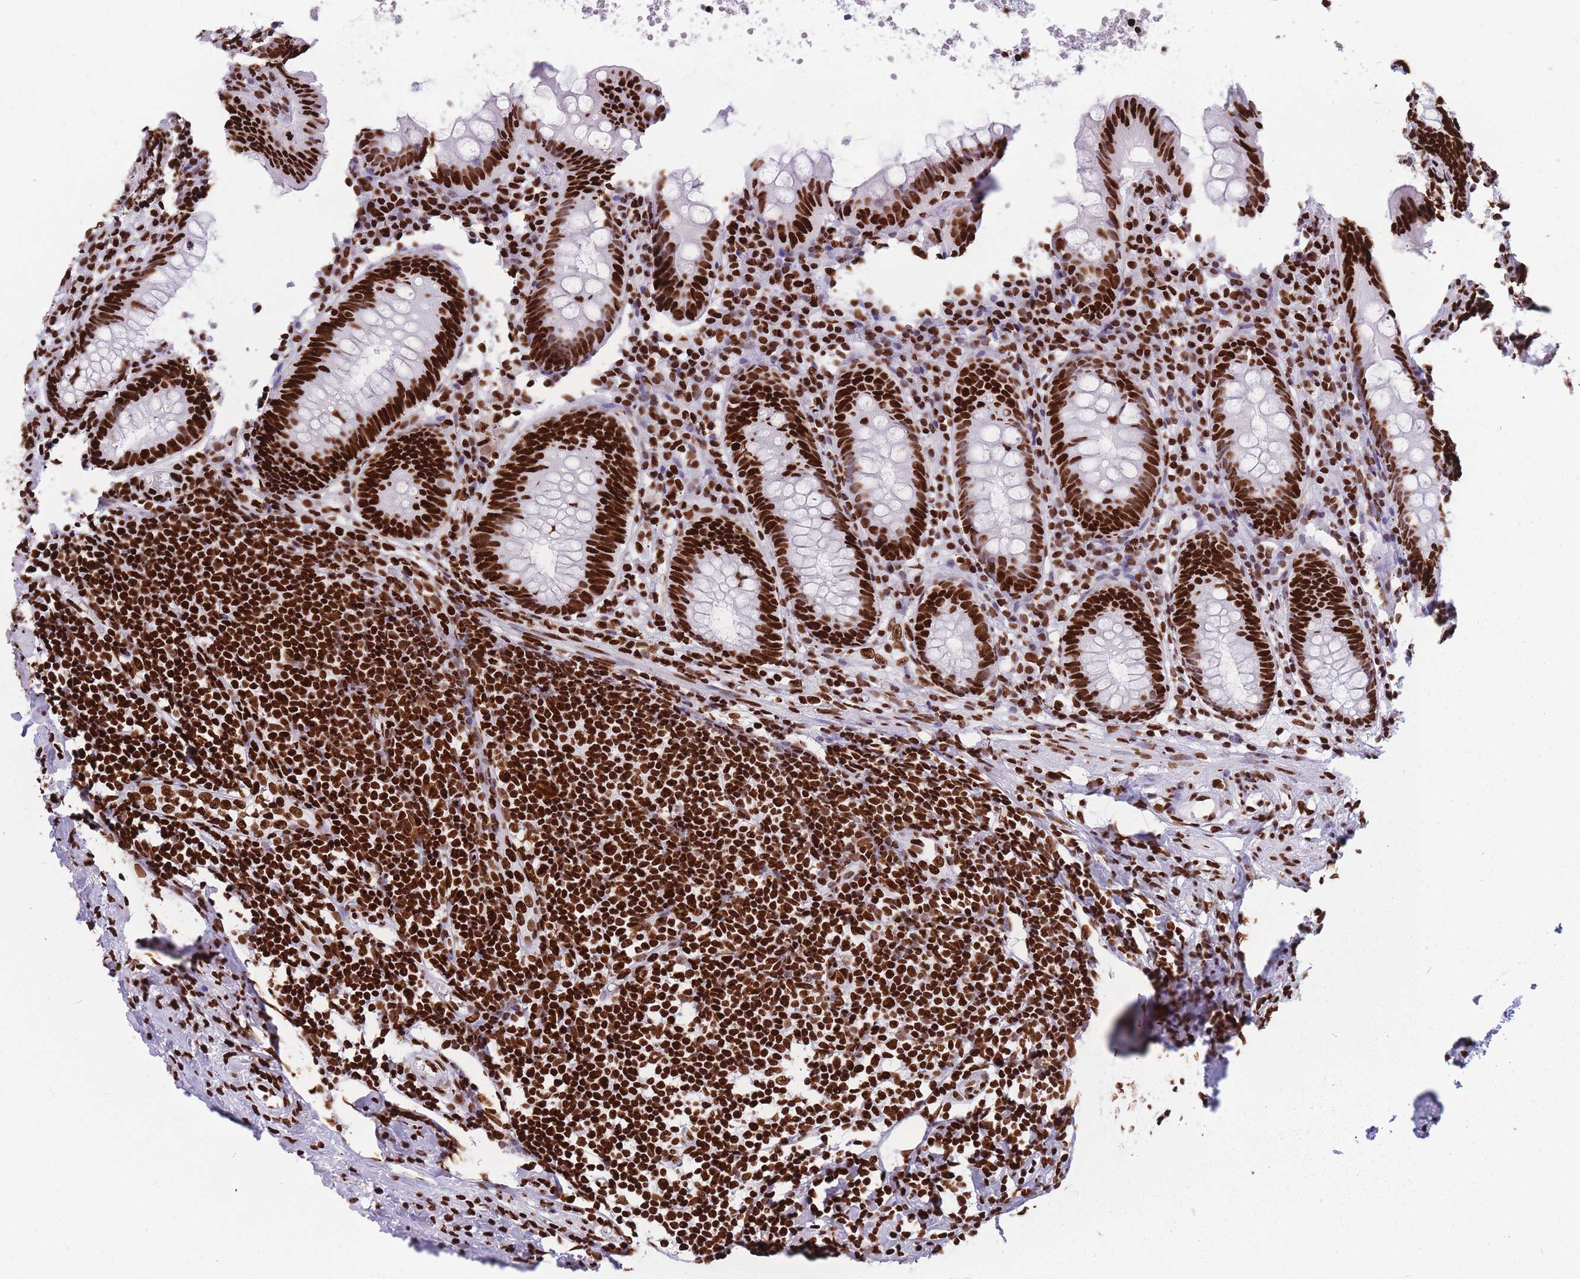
{"staining": {"intensity": "strong", "quantity": ">75%", "location": "nuclear"}, "tissue": "appendix", "cell_type": "Glandular cells", "image_type": "normal", "snomed": [{"axis": "morphology", "description": "Normal tissue, NOS"}, {"axis": "topography", "description": "Appendix"}], "caption": "Appendix stained for a protein (brown) displays strong nuclear positive staining in about >75% of glandular cells.", "gene": "HNRNPUL1", "patient": {"sex": "female", "age": 54}}